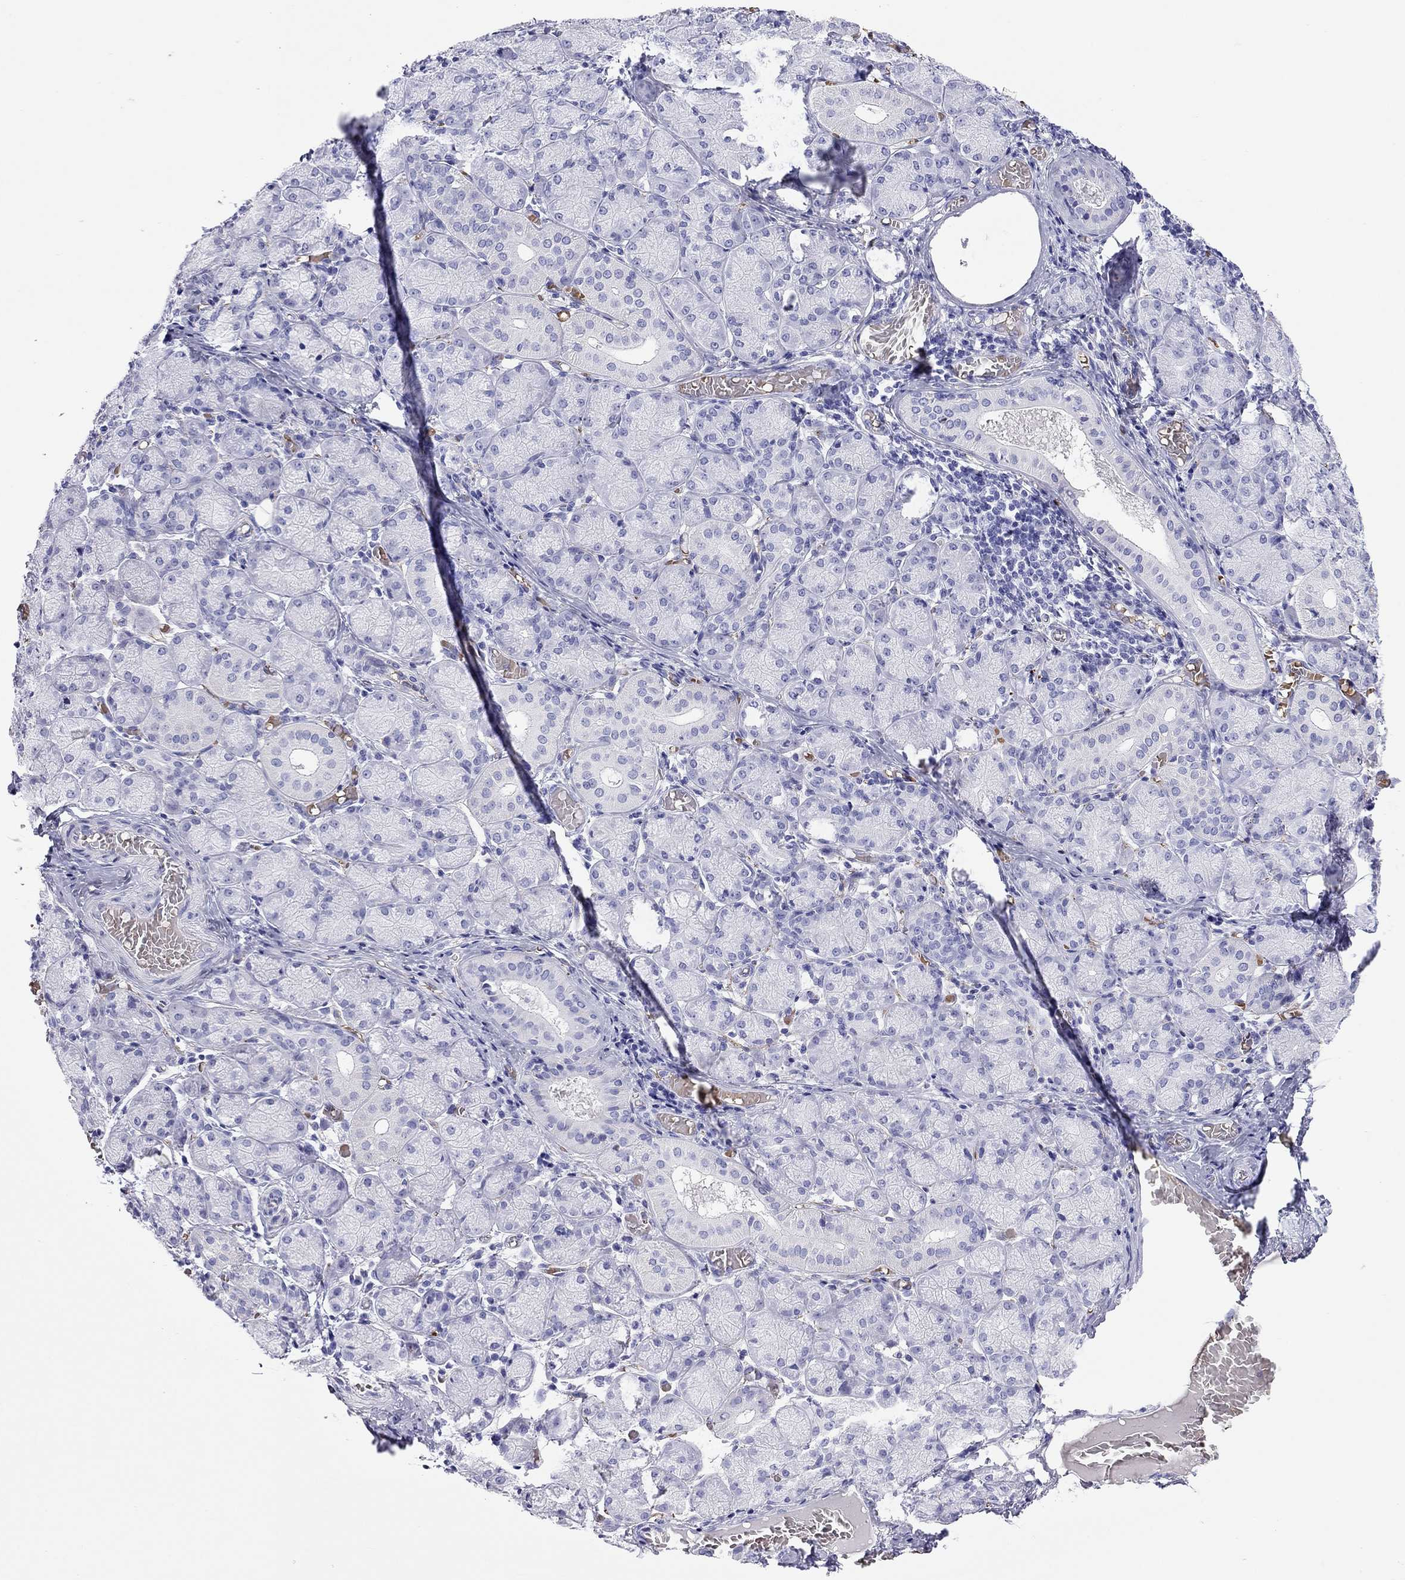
{"staining": {"intensity": "negative", "quantity": "none", "location": "none"}, "tissue": "salivary gland", "cell_type": "Glandular cells", "image_type": "normal", "snomed": [{"axis": "morphology", "description": "Normal tissue, NOS"}, {"axis": "topography", "description": "Salivary gland"}, {"axis": "topography", "description": "Peripheral nerve tissue"}], "caption": "DAB immunohistochemical staining of normal human salivary gland demonstrates no significant positivity in glandular cells. (Brightfield microscopy of DAB immunohistochemistry (IHC) at high magnification).", "gene": "PTPRN", "patient": {"sex": "female", "age": 24}}